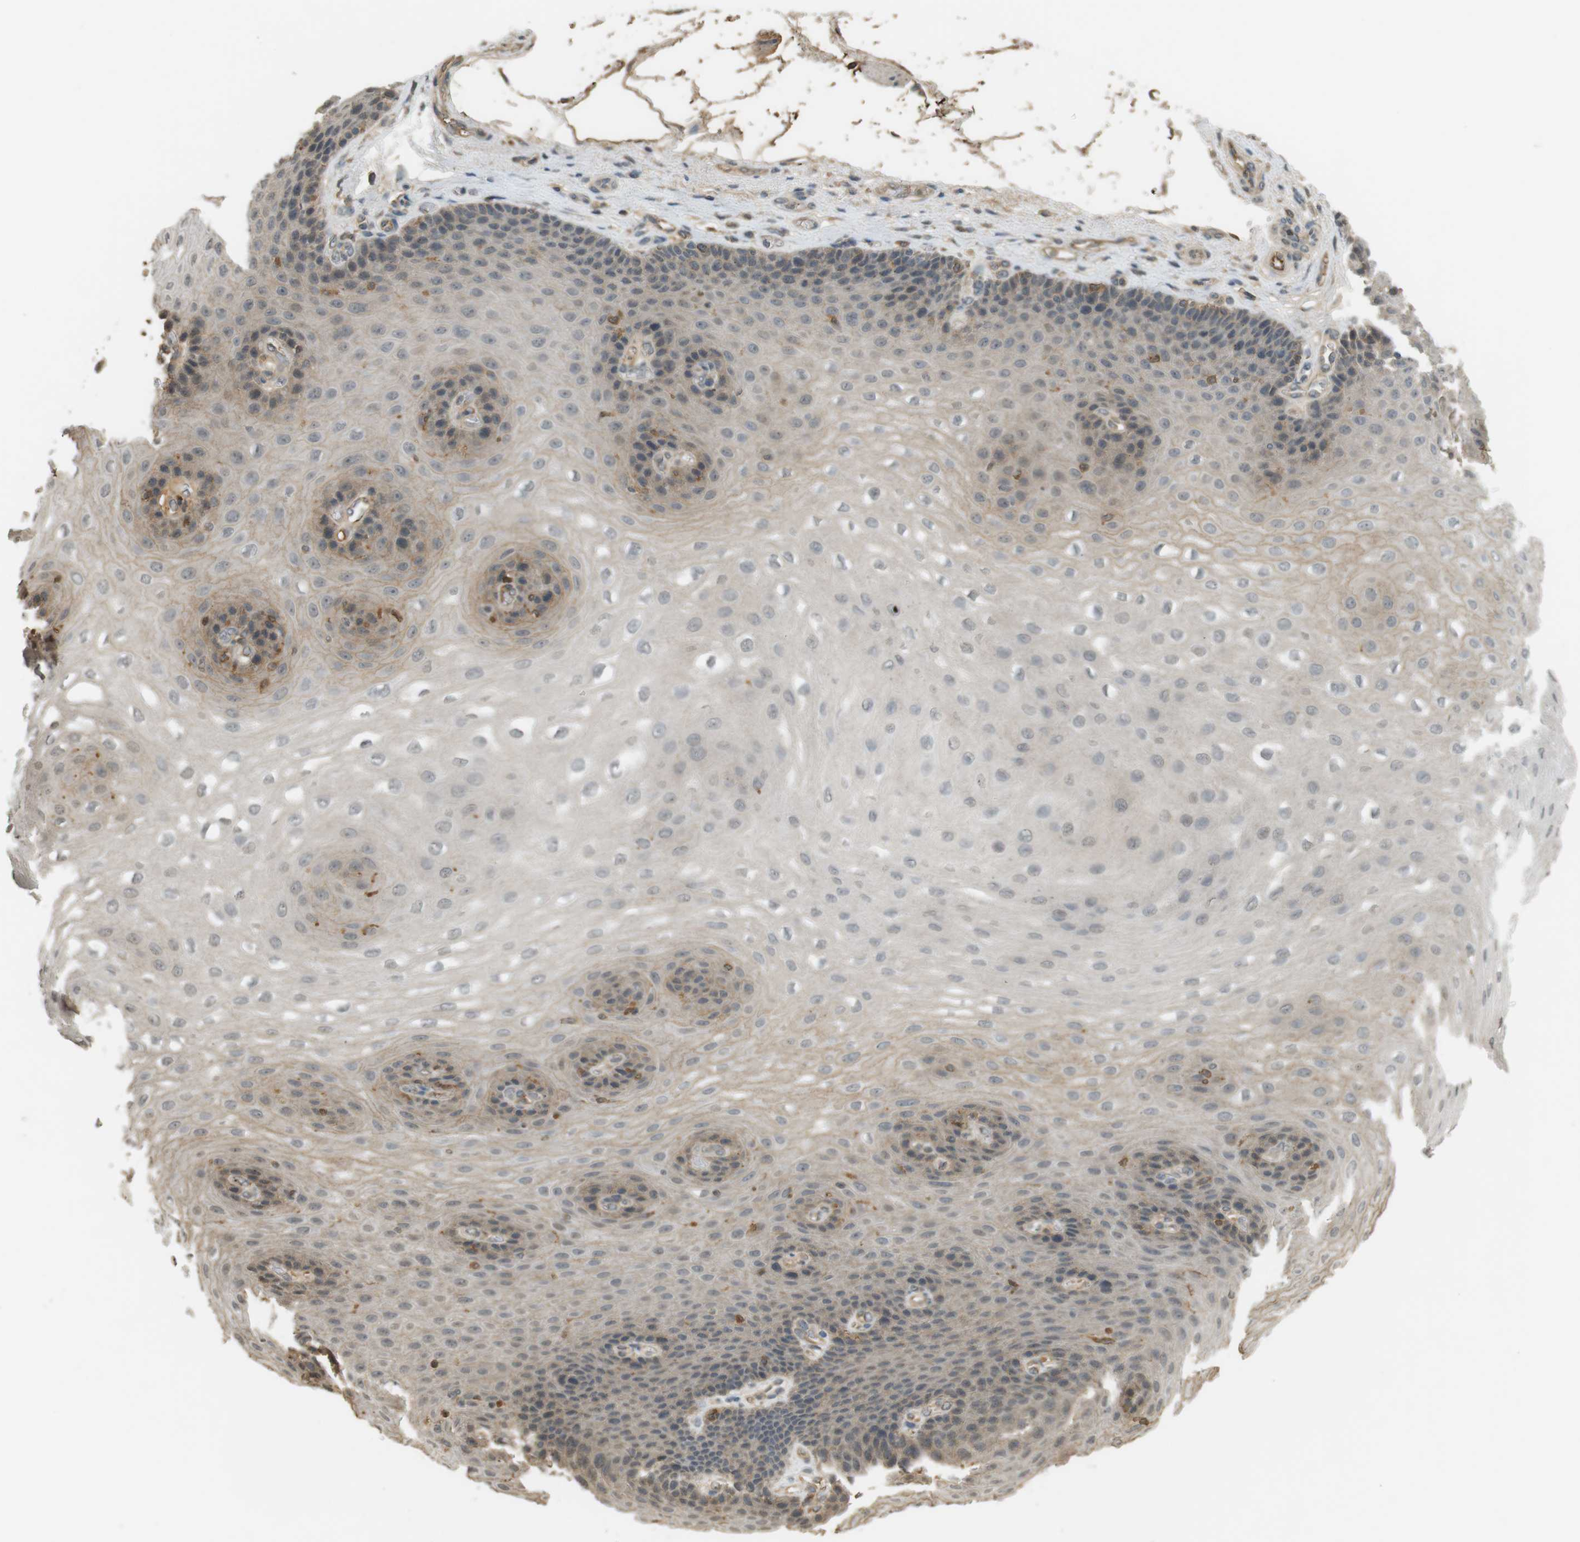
{"staining": {"intensity": "weak", "quantity": "25%-75%", "location": "cytoplasmic/membranous,nuclear"}, "tissue": "esophagus", "cell_type": "Squamous epithelial cells", "image_type": "normal", "snomed": [{"axis": "morphology", "description": "Normal tissue, NOS"}, {"axis": "topography", "description": "Esophagus"}], "caption": "A micrograph showing weak cytoplasmic/membranous,nuclear expression in approximately 25%-75% of squamous epithelial cells in unremarkable esophagus, as visualized by brown immunohistochemical staining.", "gene": "SRR", "patient": {"sex": "female", "age": 72}}